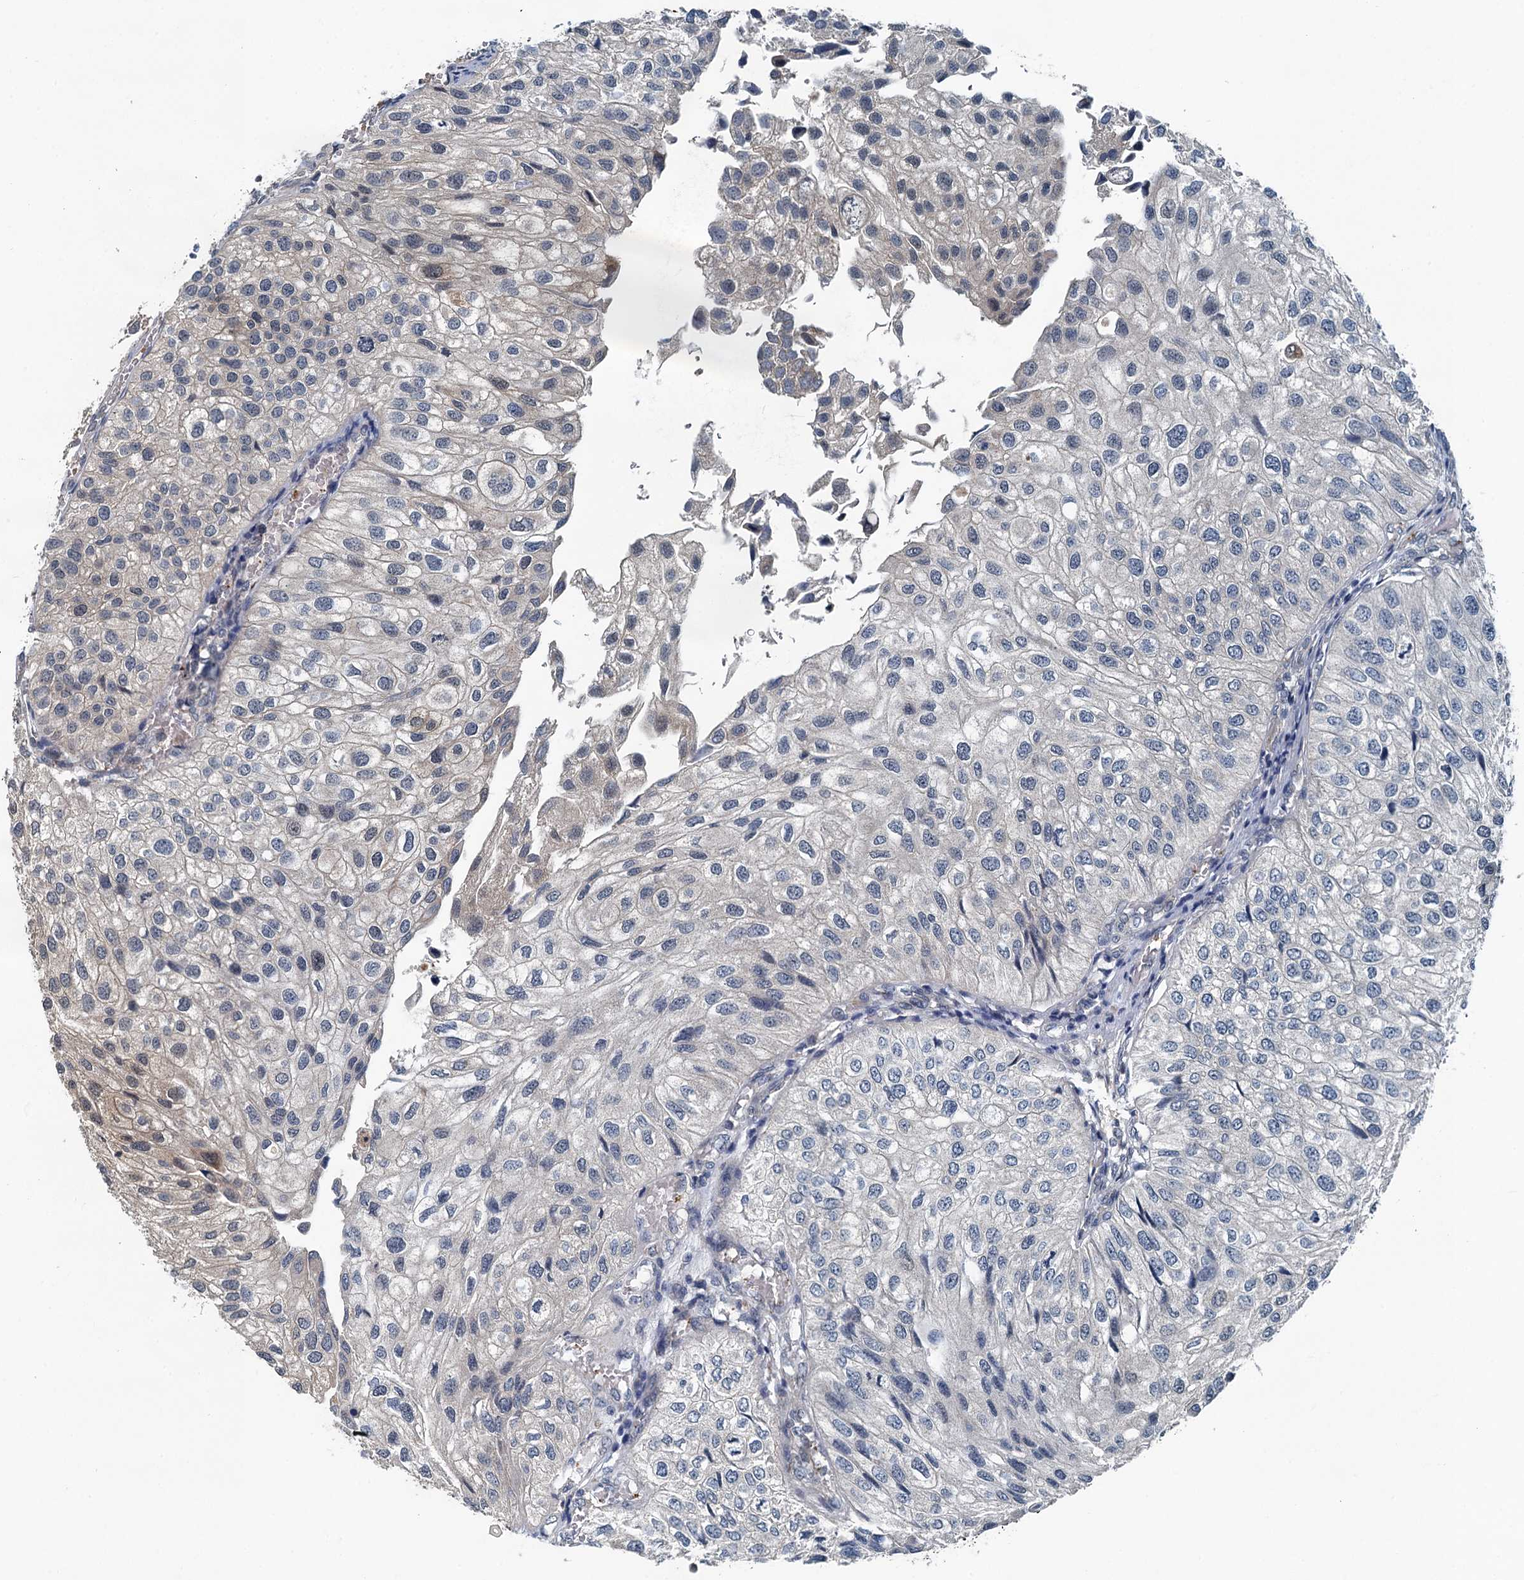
{"staining": {"intensity": "negative", "quantity": "none", "location": "none"}, "tissue": "urothelial cancer", "cell_type": "Tumor cells", "image_type": "cancer", "snomed": [{"axis": "morphology", "description": "Urothelial carcinoma, Low grade"}, {"axis": "topography", "description": "Urinary bladder"}], "caption": "An image of urothelial cancer stained for a protein exhibits no brown staining in tumor cells.", "gene": "GCLM", "patient": {"sex": "female", "age": 89}}